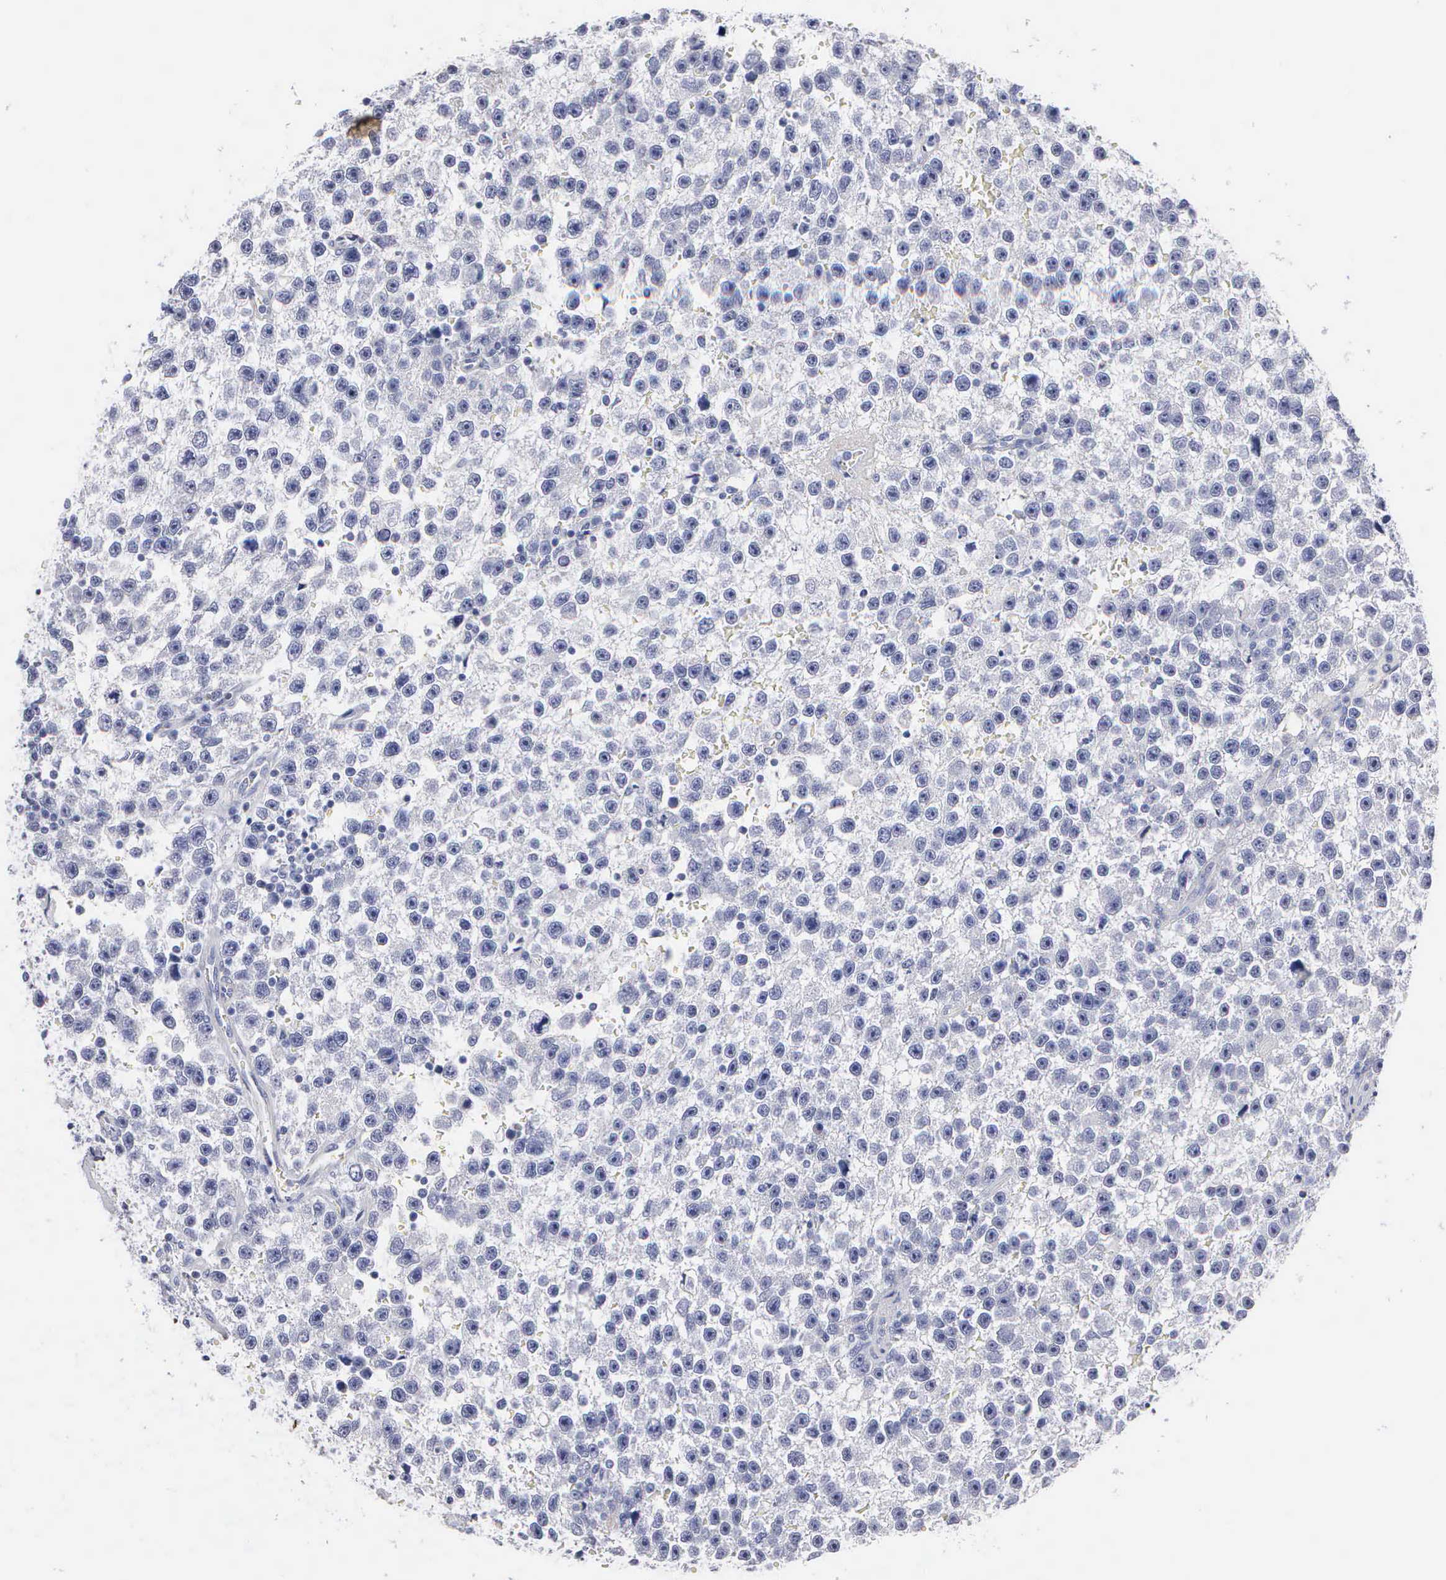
{"staining": {"intensity": "negative", "quantity": "none", "location": "none"}, "tissue": "testis cancer", "cell_type": "Tumor cells", "image_type": "cancer", "snomed": [{"axis": "morphology", "description": "Seminoma, NOS"}, {"axis": "topography", "description": "Testis"}], "caption": "Human testis seminoma stained for a protein using immunohistochemistry (IHC) exhibits no expression in tumor cells.", "gene": "ELFN2", "patient": {"sex": "male", "age": 33}}